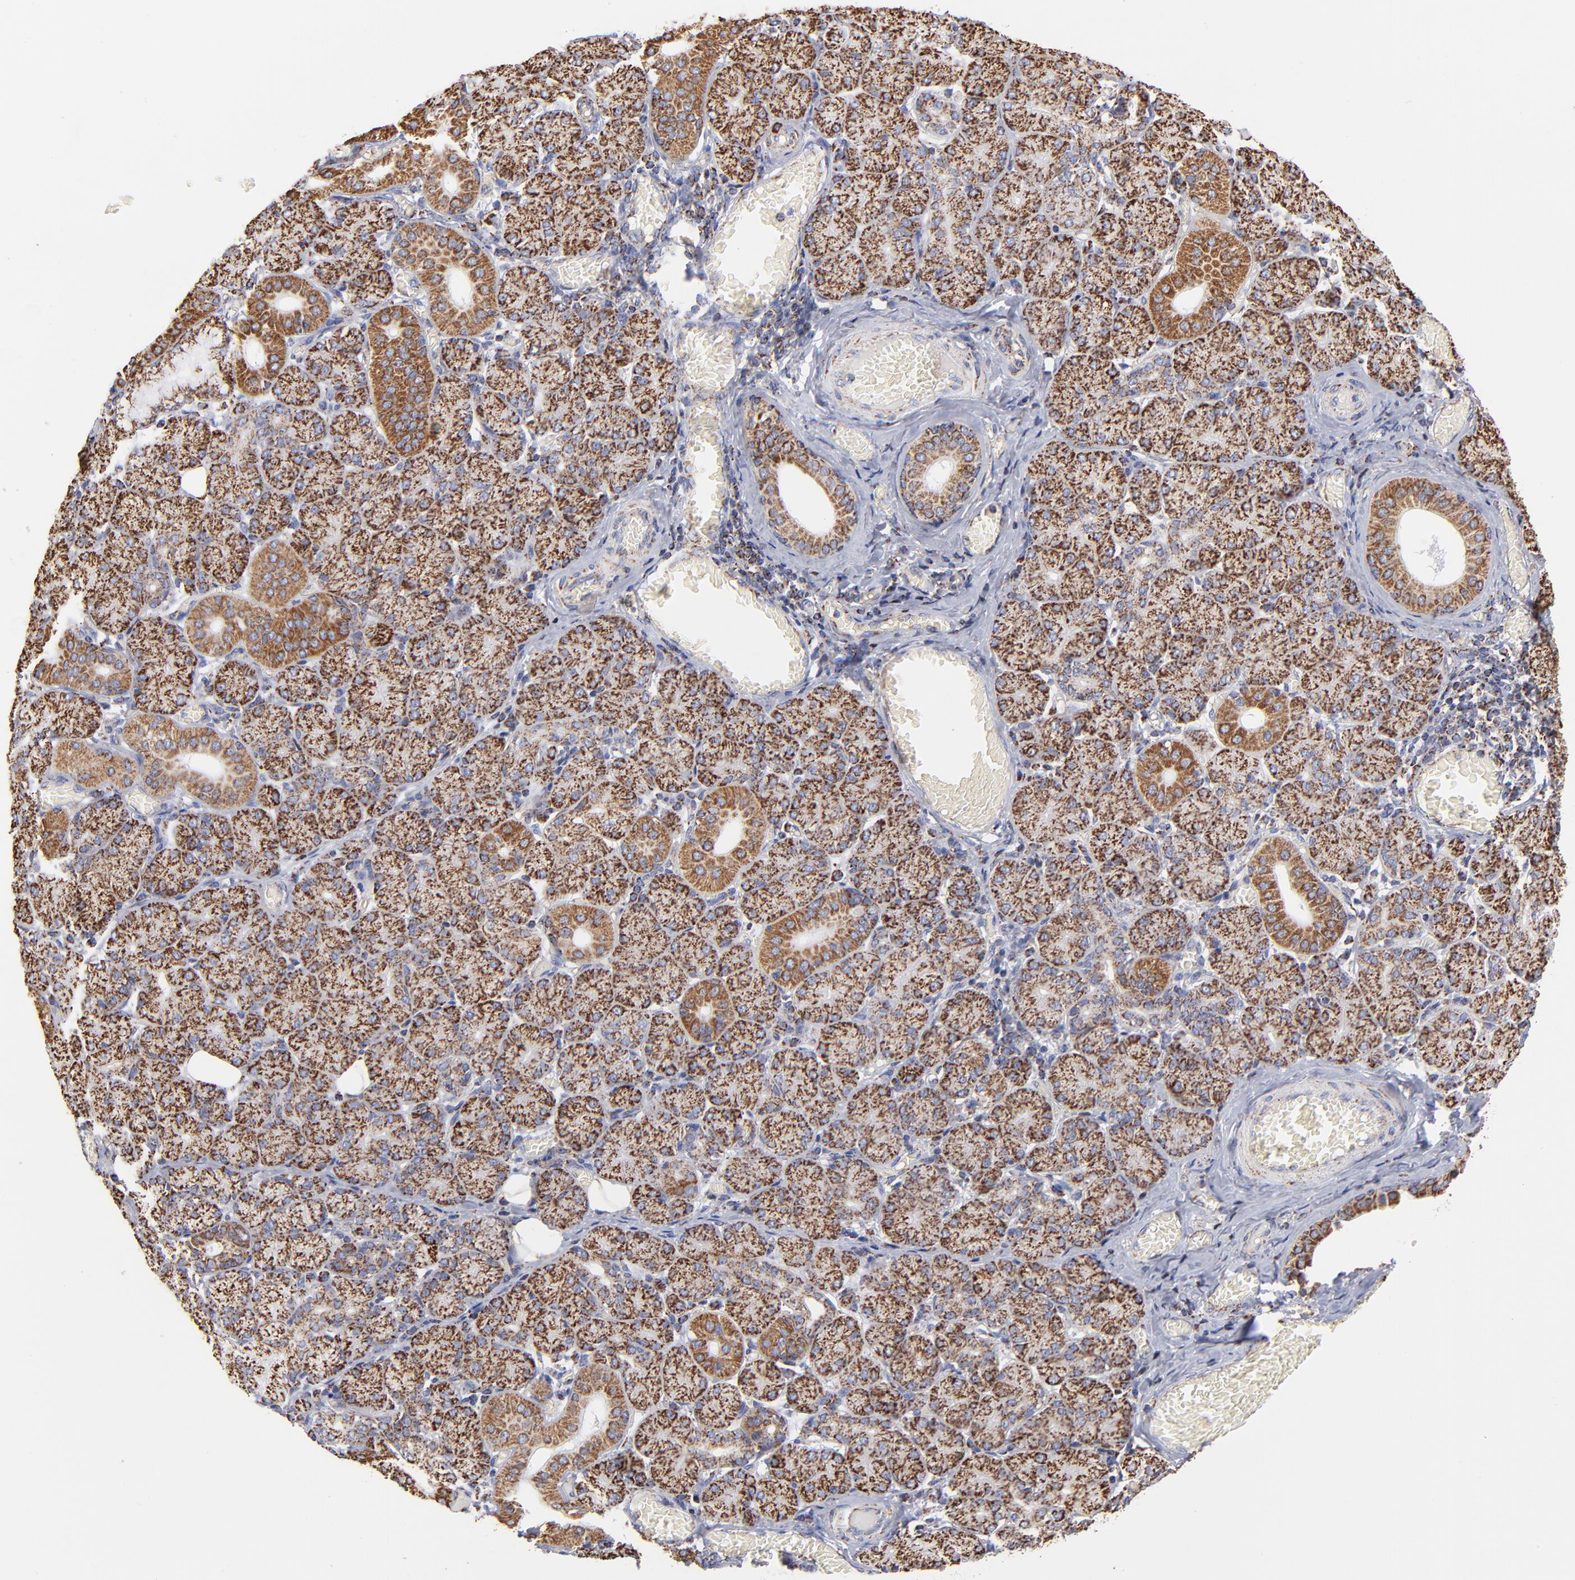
{"staining": {"intensity": "strong", "quantity": ">75%", "location": "cytoplasmic/membranous"}, "tissue": "salivary gland", "cell_type": "Glandular cells", "image_type": "normal", "snomed": [{"axis": "morphology", "description": "Normal tissue, NOS"}, {"axis": "topography", "description": "Salivary gland"}], "caption": "DAB (3,3'-diaminobenzidine) immunohistochemical staining of benign human salivary gland reveals strong cytoplasmic/membranous protein positivity in approximately >75% of glandular cells.", "gene": "PHB1", "patient": {"sex": "female", "age": 24}}